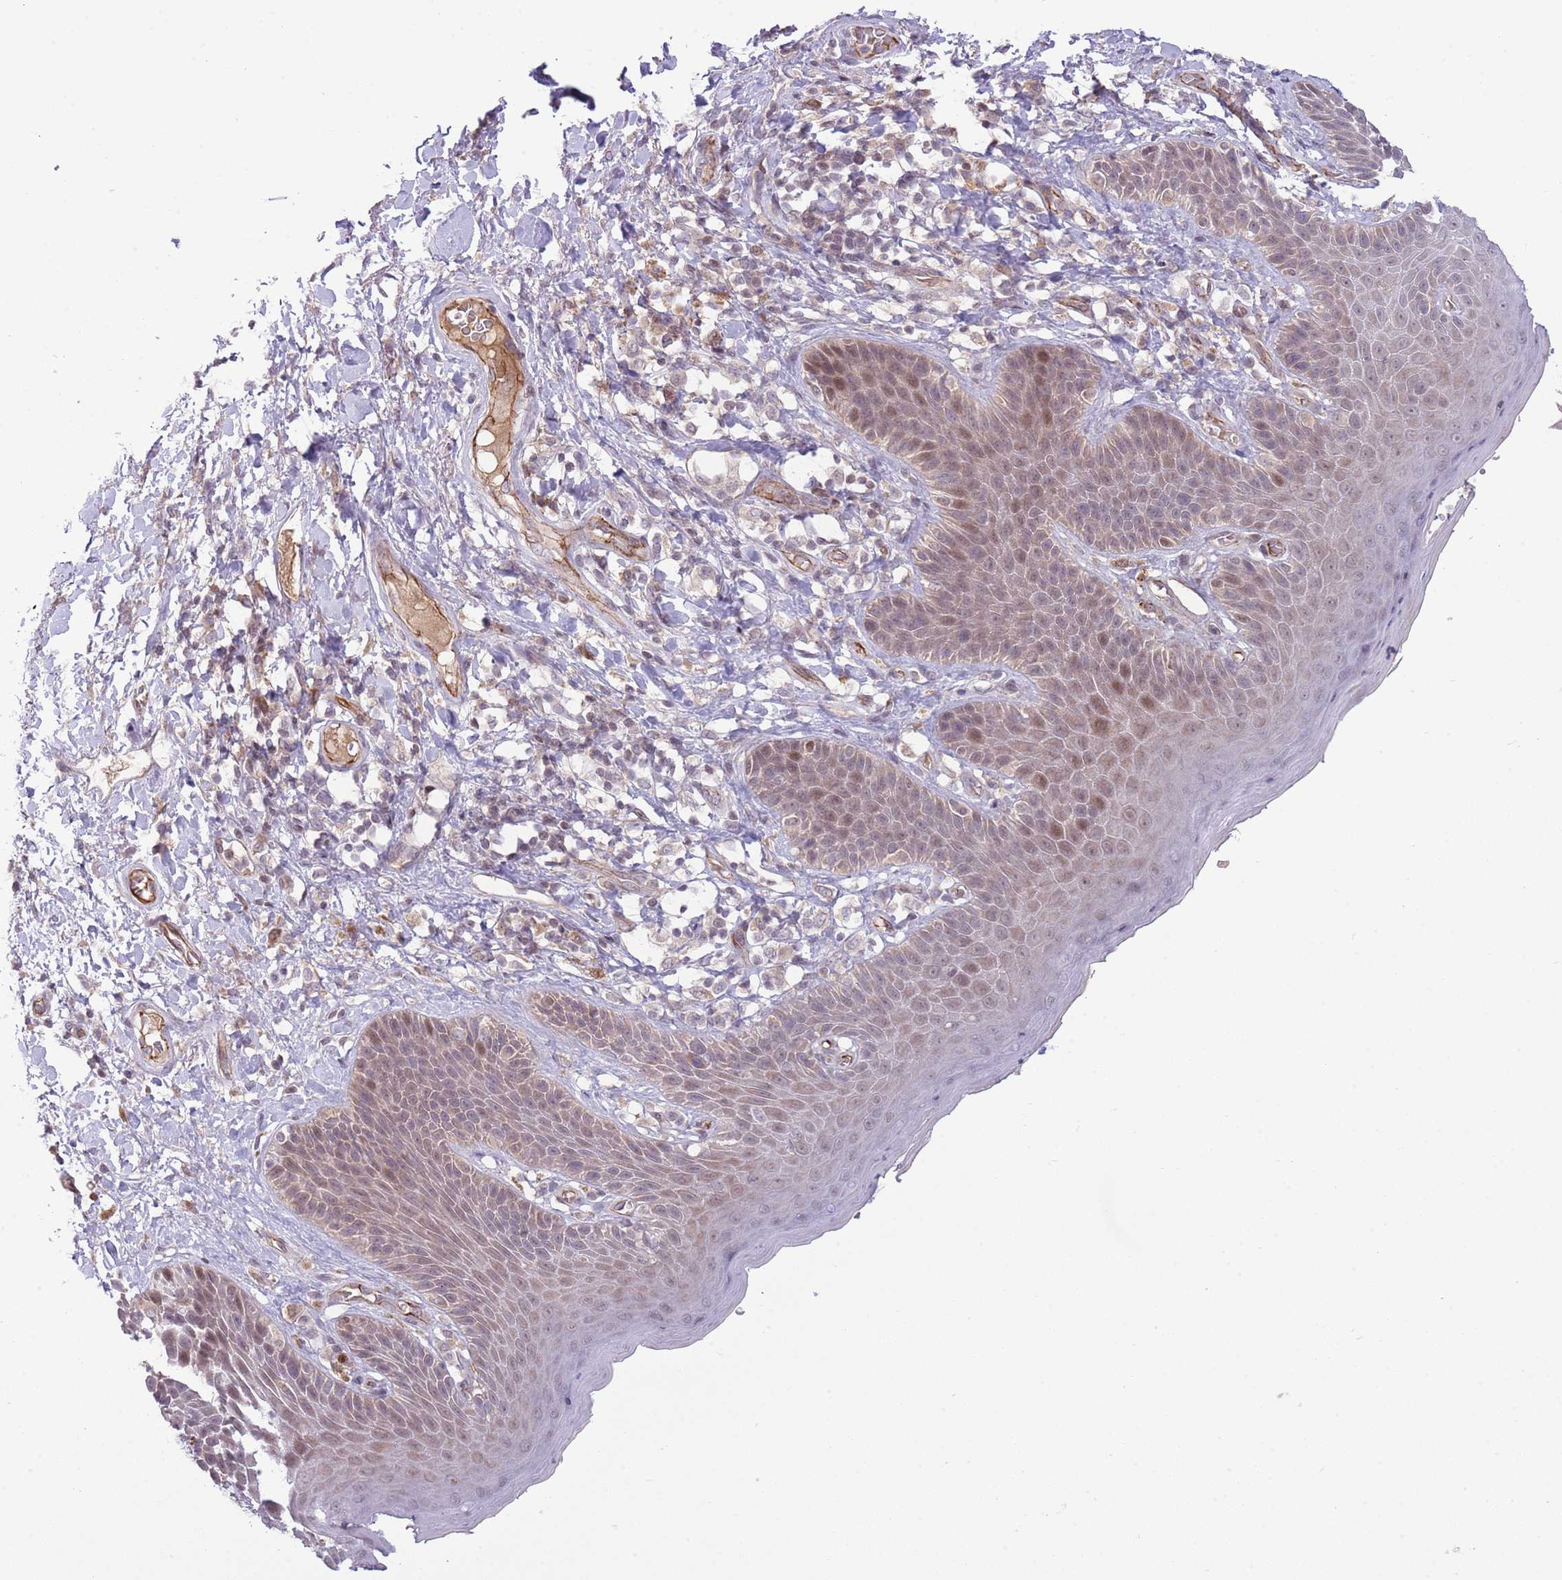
{"staining": {"intensity": "weak", "quantity": "25%-75%", "location": "nuclear"}, "tissue": "skin", "cell_type": "Epidermal cells", "image_type": "normal", "snomed": [{"axis": "morphology", "description": "Normal tissue, NOS"}, {"axis": "topography", "description": "Anal"}], "caption": "Skin was stained to show a protein in brown. There is low levels of weak nuclear staining in approximately 25%-75% of epidermal cells.", "gene": "DPP10", "patient": {"sex": "female", "age": 89}}